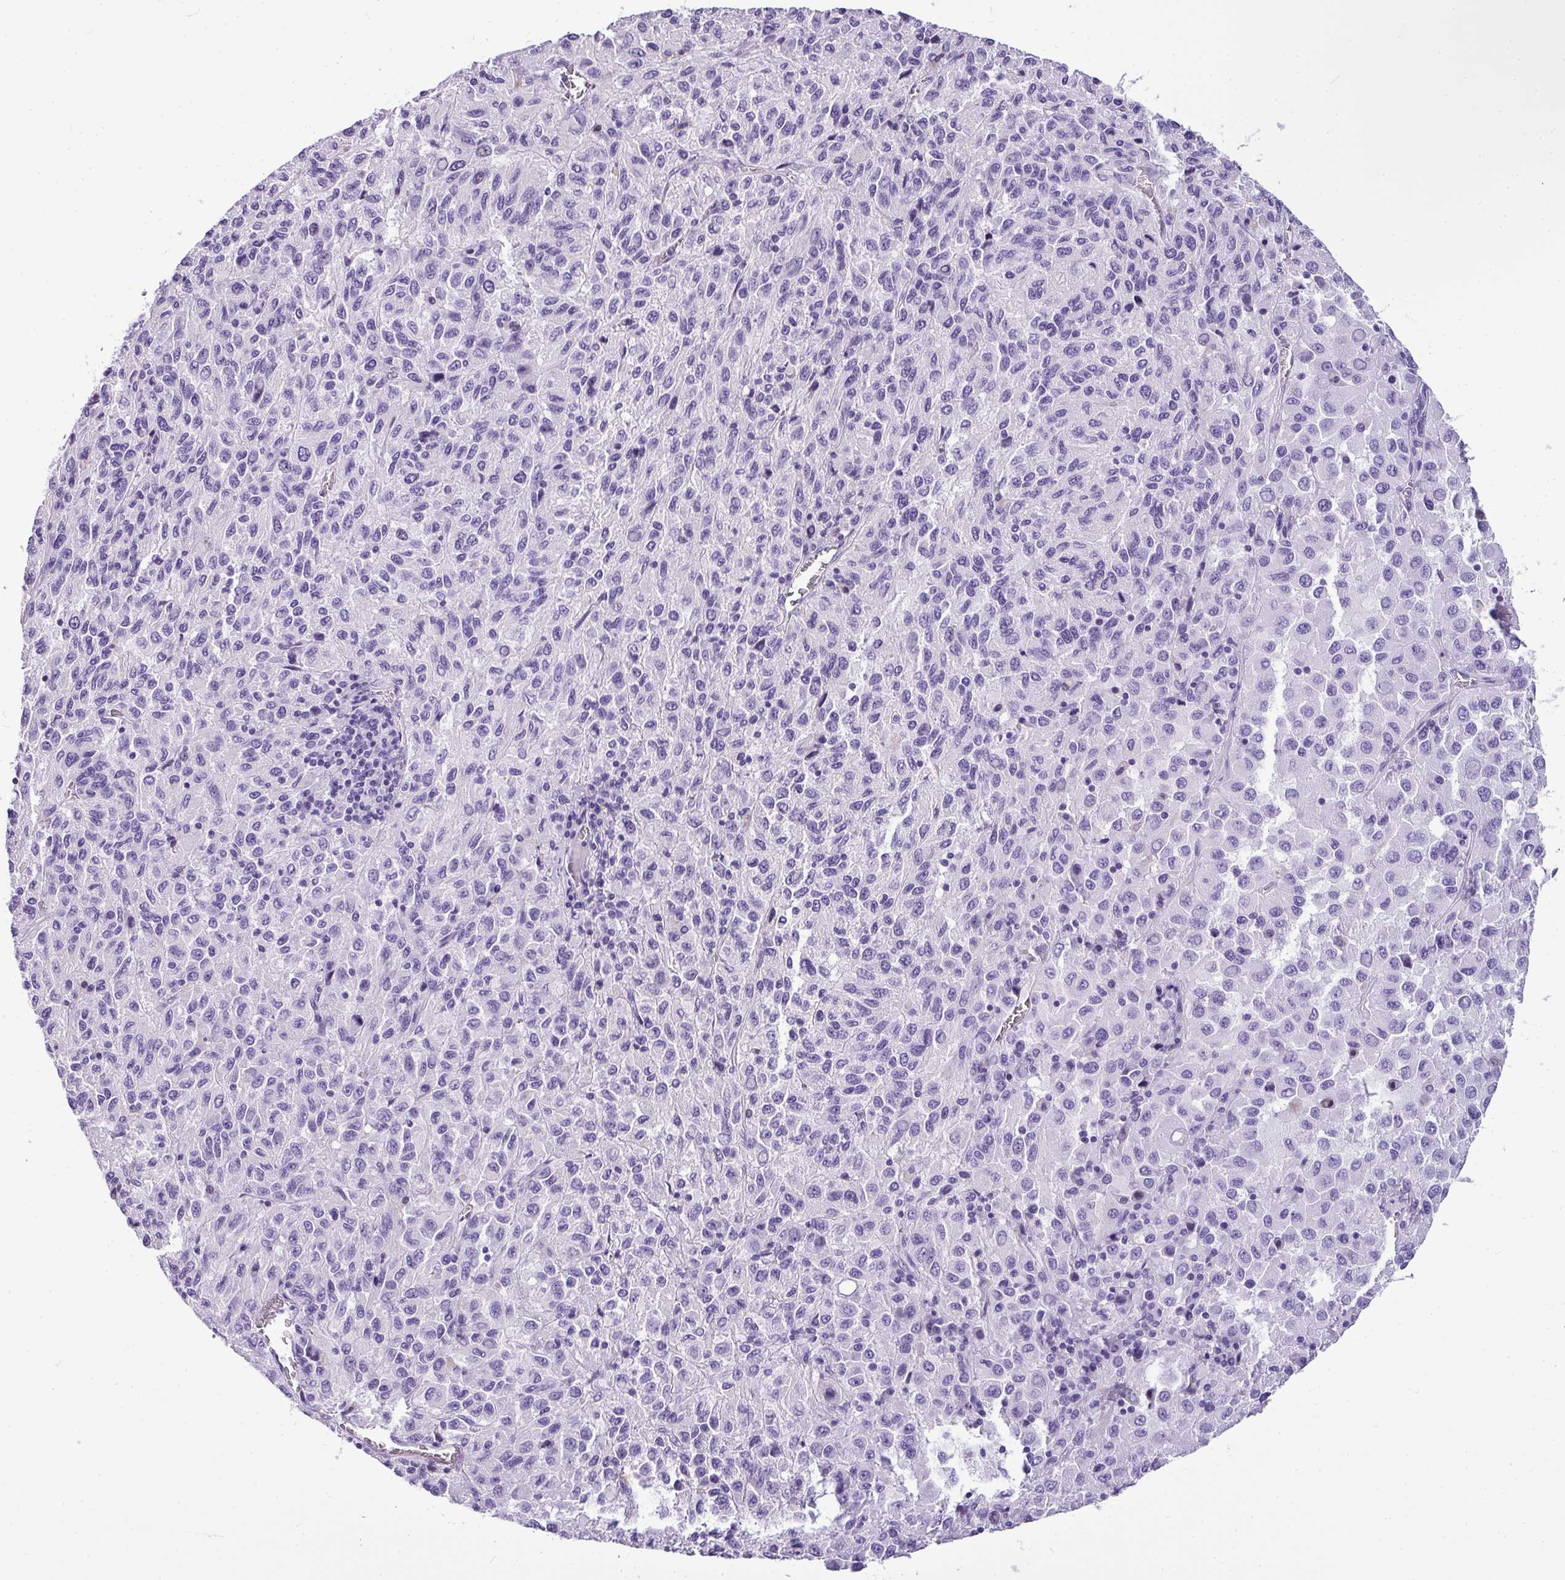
{"staining": {"intensity": "negative", "quantity": "none", "location": "none"}, "tissue": "melanoma", "cell_type": "Tumor cells", "image_type": "cancer", "snomed": [{"axis": "morphology", "description": "Malignant melanoma, Metastatic site"}, {"axis": "topography", "description": "Lung"}], "caption": "Histopathology image shows no protein staining in tumor cells of melanoma tissue. The staining is performed using DAB (3,3'-diaminobenzidine) brown chromogen with nuclei counter-stained in using hematoxylin.", "gene": "MUC21", "patient": {"sex": "male", "age": 64}}